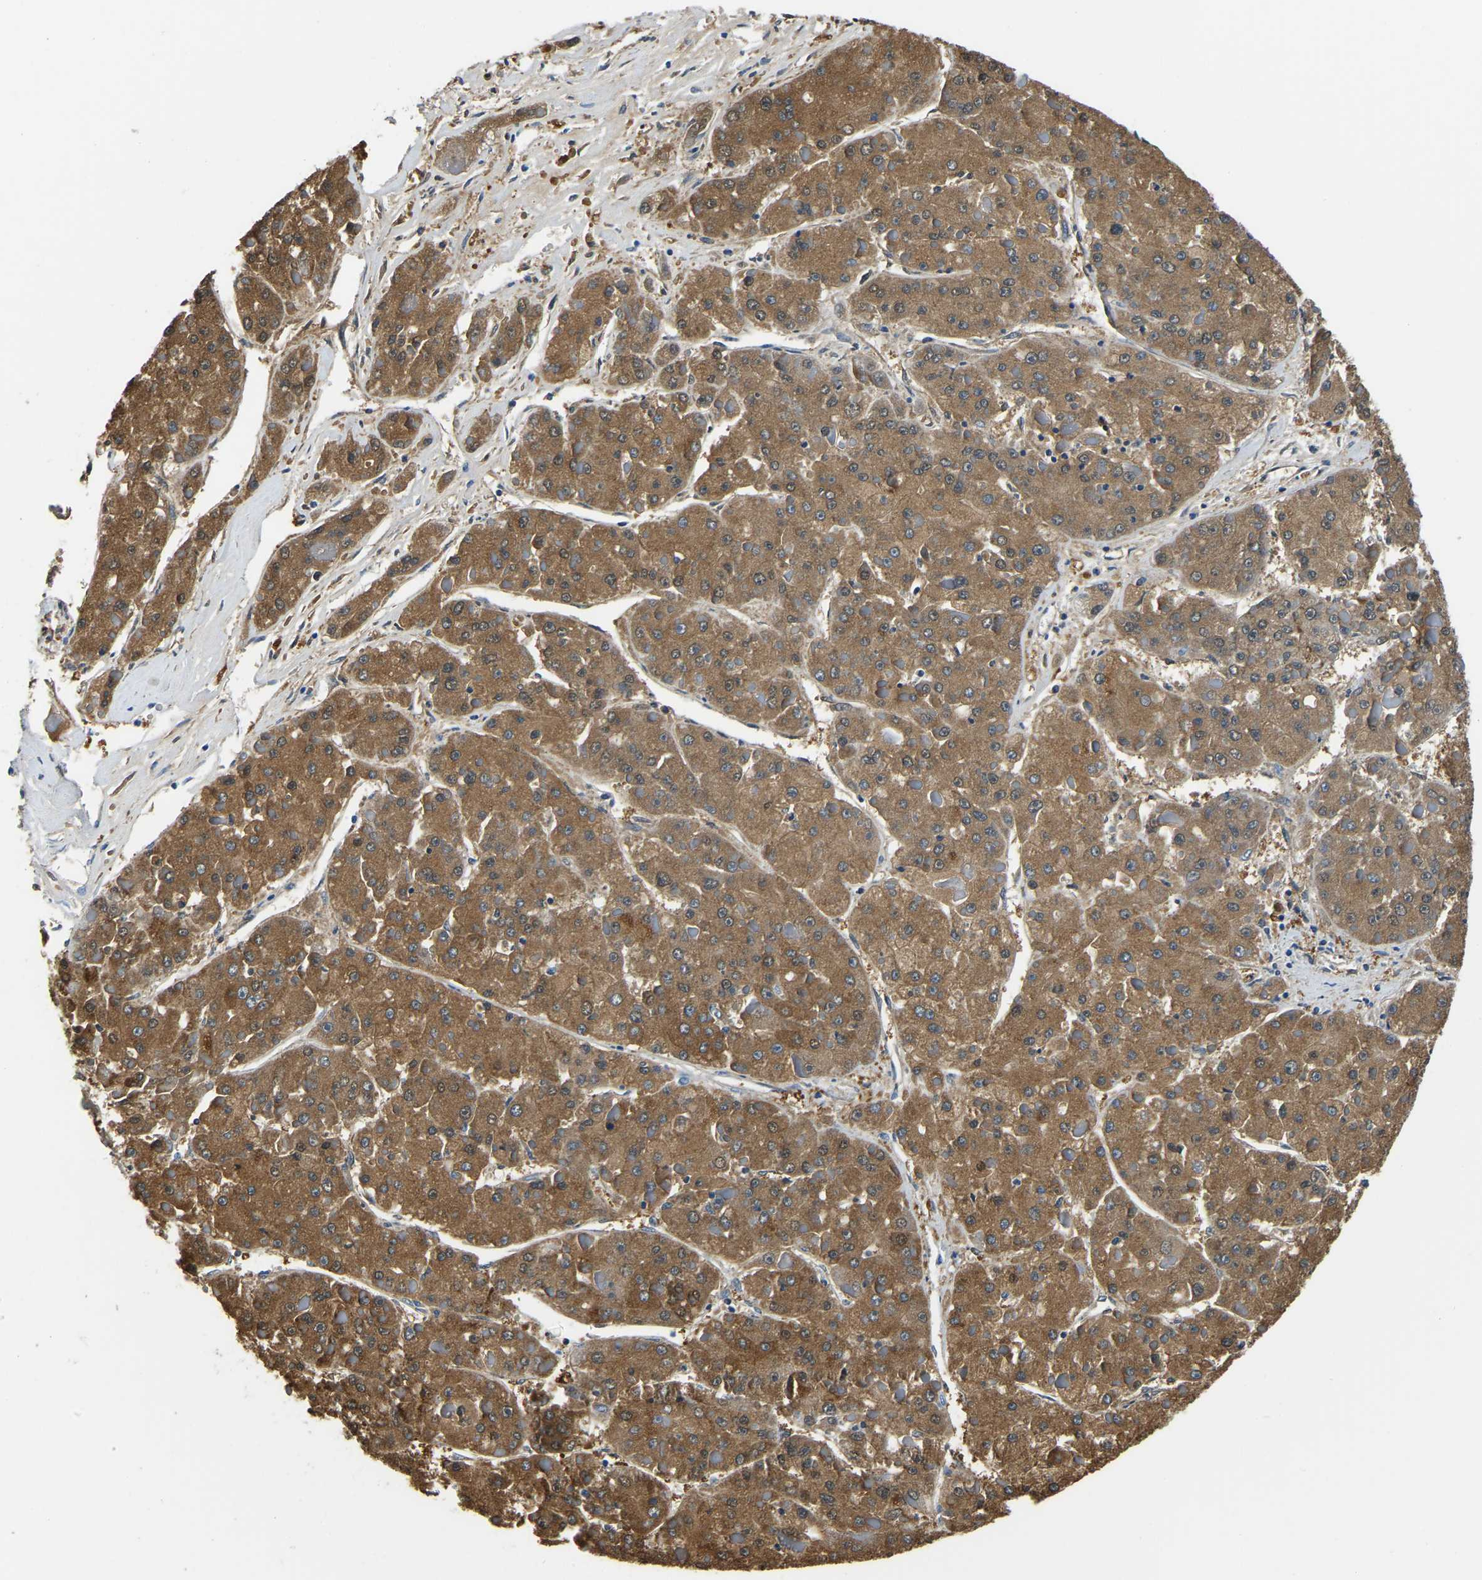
{"staining": {"intensity": "moderate", "quantity": ">75%", "location": "cytoplasmic/membranous"}, "tissue": "liver cancer", "cell_type": "Tumor cells", "image_type": "cancer", "snomed": [{"axis": "morphology", "description": "Carcinoma, Hepatocellular, NOS"}, {"axis": "topography", "description": "Liver"}], "caption": "Protein staining of liver hepatocellular carcinoma tissue exhibits moderate cytoplasmic/membranous expression in about >75% of tumor cells.", "gene": "ZDHHC13", "patient": {"sex": "female", "age": 73}}